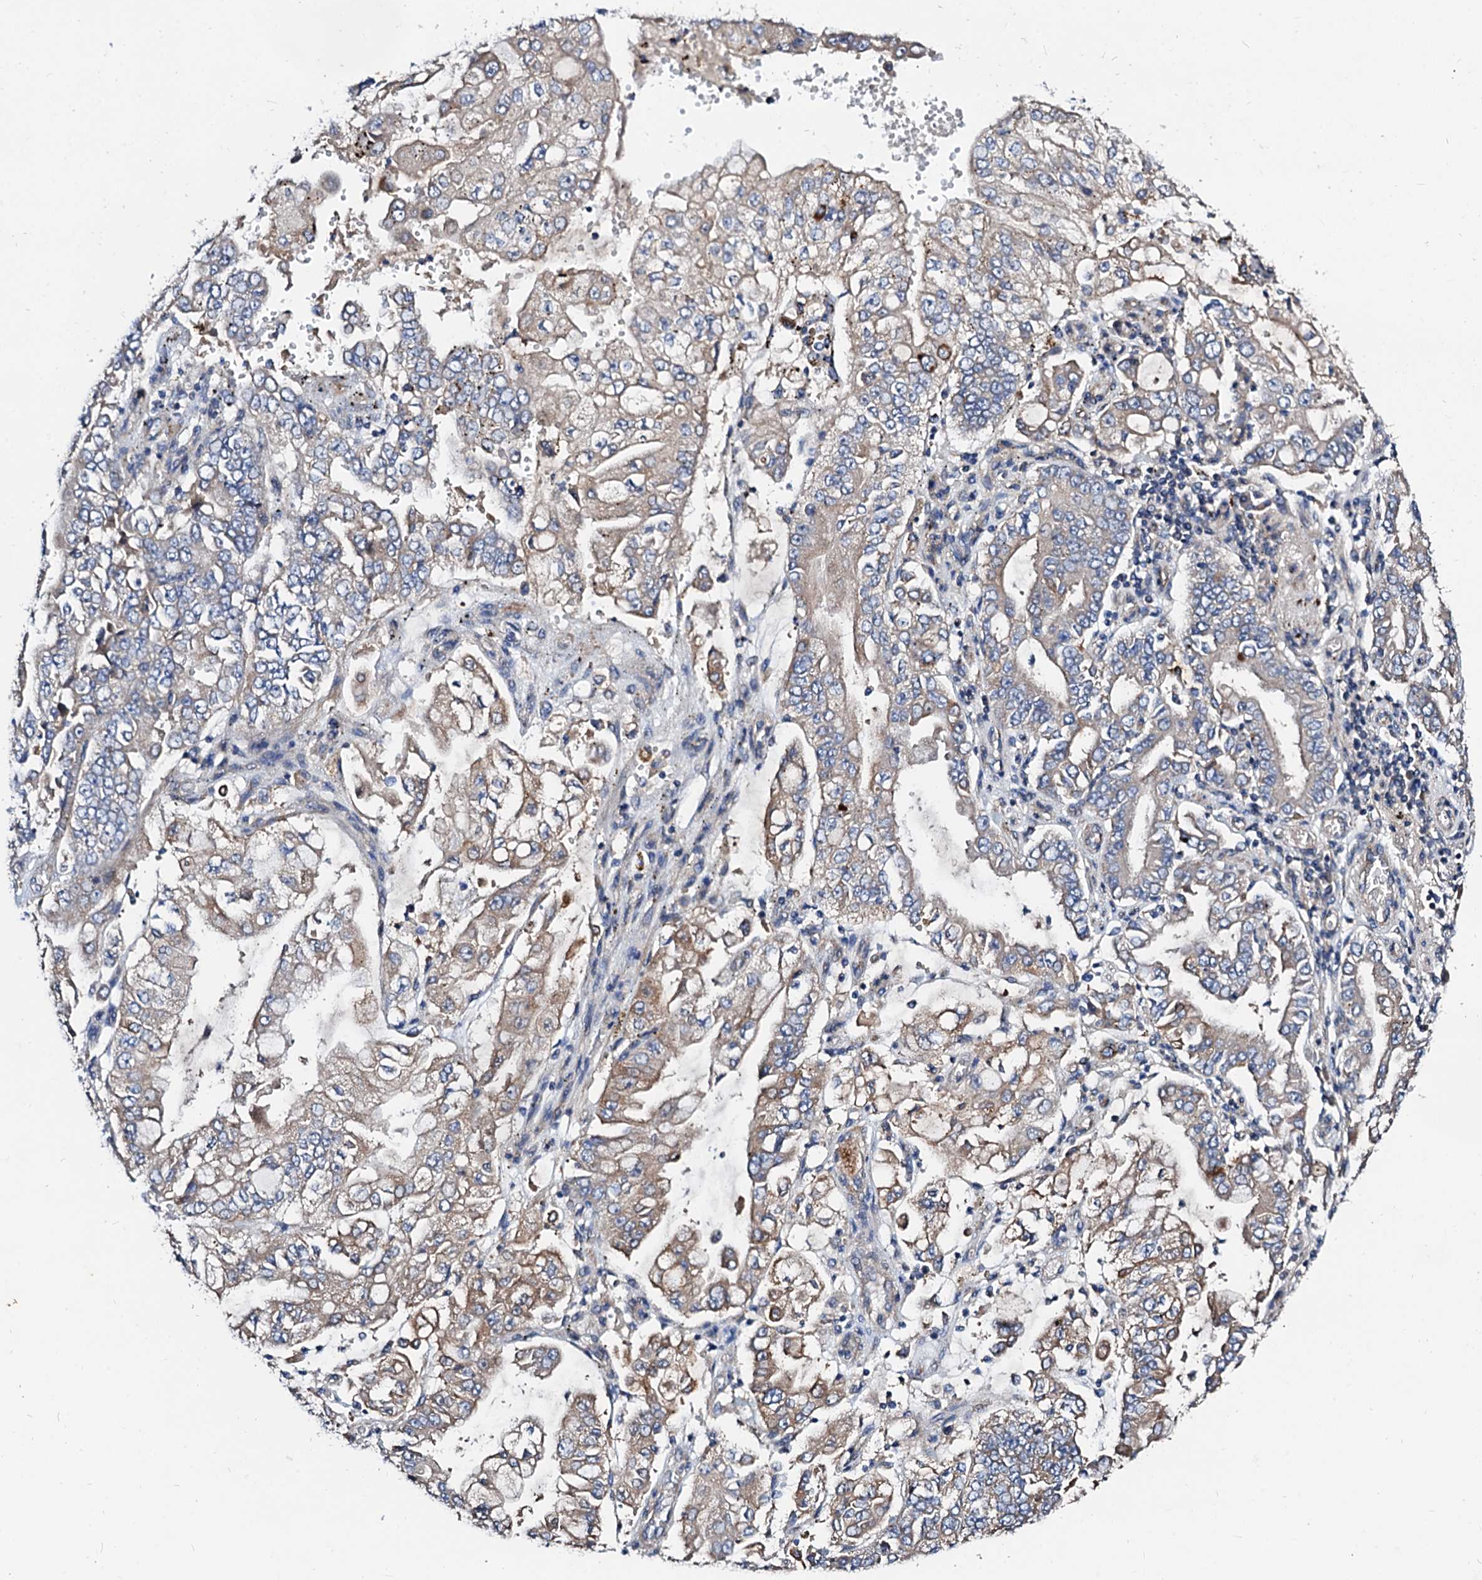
{"staining": {"intensity": "weak", "quantity": "<25%", "location": "cytoplasmic/membranous"}, "tissue": "stomach cancer", "cell_type": "Tumor cells", "image_type": "cancer", "snomed": [{"axis": "morphology", "description": "Adenocarcinoma, NOS"}, {"axis": "topography", "description": "Stomach"}], "caption": "An immunohistochemistry (IHC) image of stomach cancer is shown. There is no staining in tumor cells of stomach cancer. Brightfield microscopy of immunohistochemistry stained with DAB (3,3'-diaminobenzidine) (brown) and hematoxylin (blue), captured at high magnification.", "gene": "FIBIN", "patient": {"sex": "male", "age": 76}}